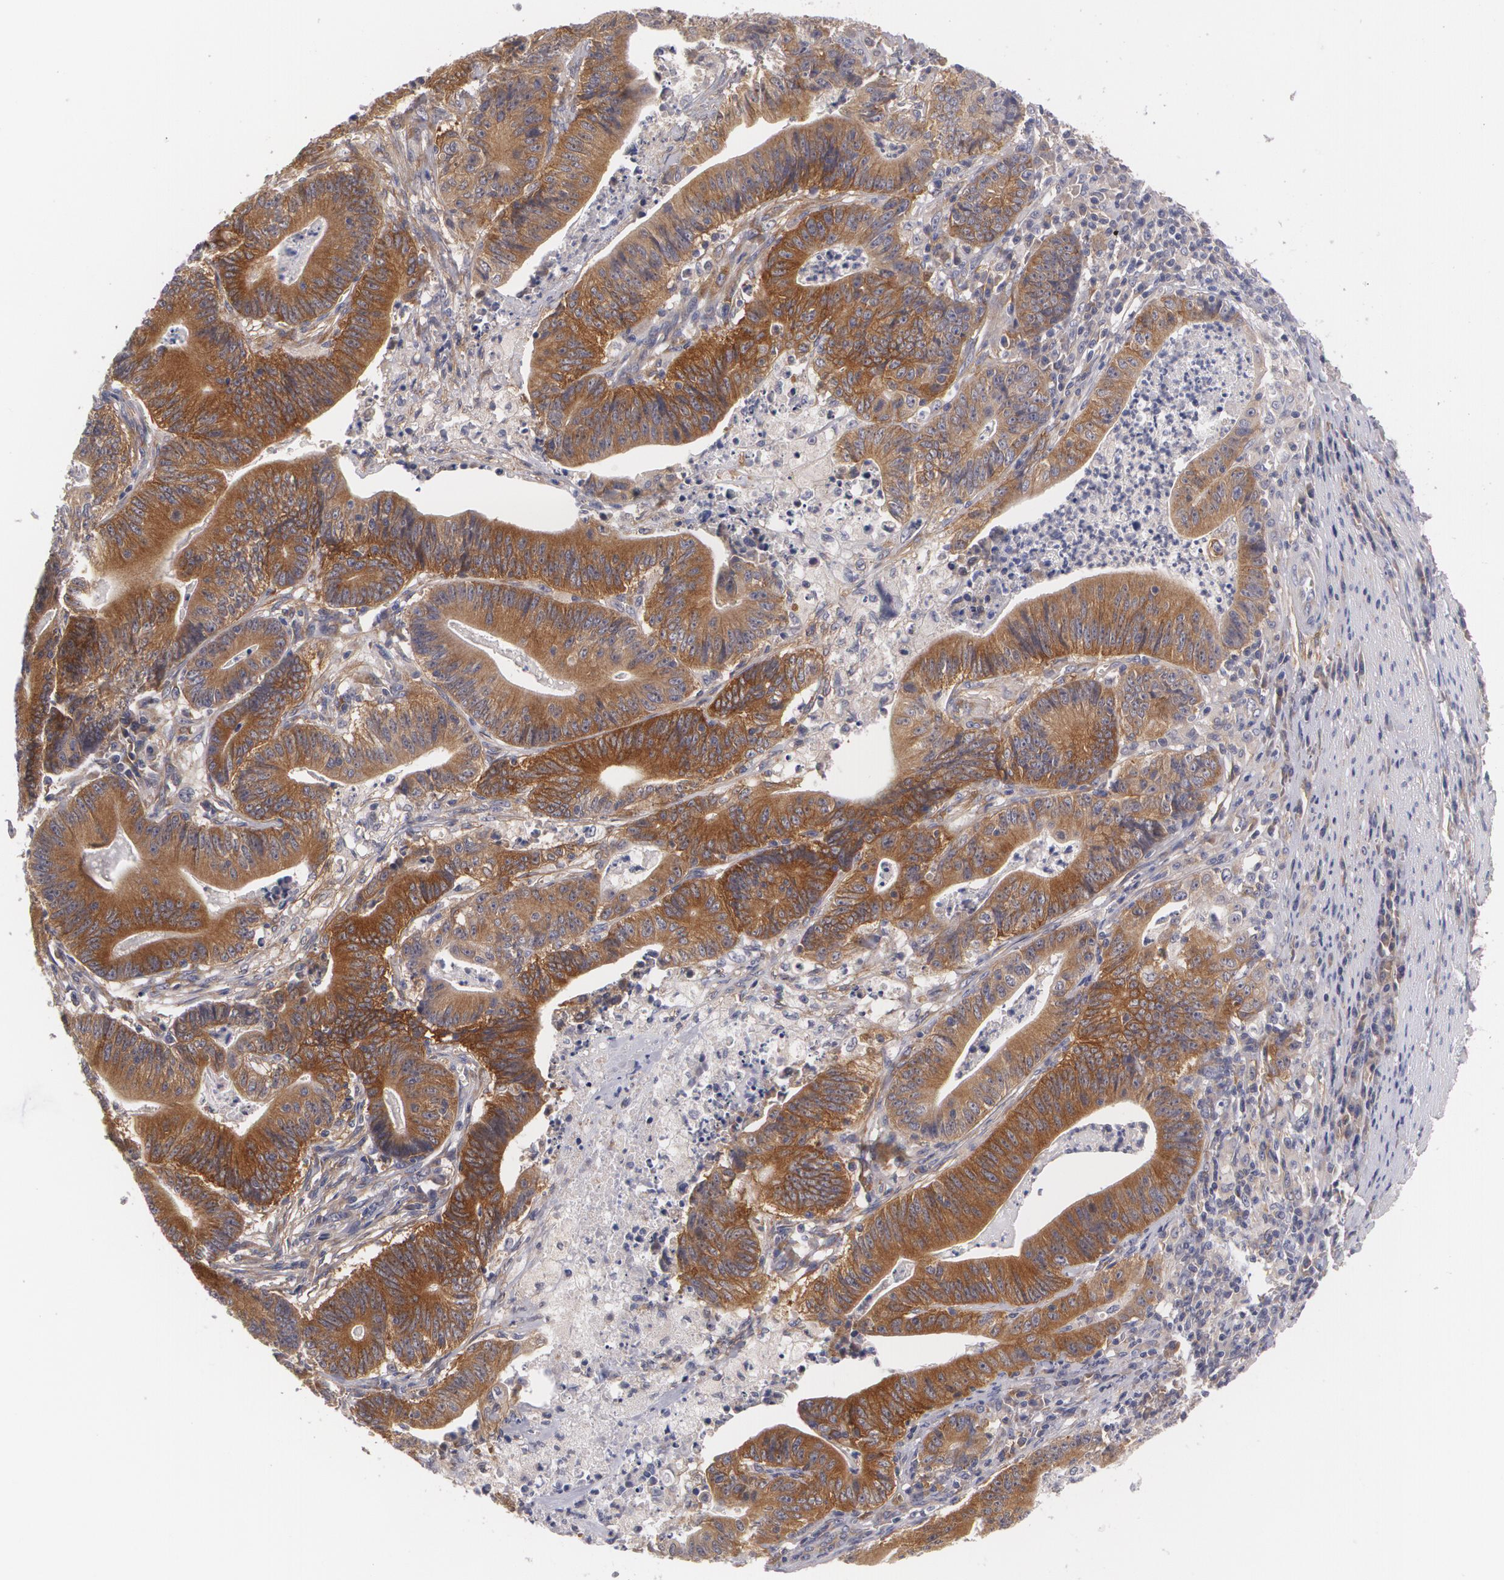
{"staining": {"intensity": "strong", "quantity": ">75%", "location": "cytoplasmic/membranous"}, "tissue": "stomach cancer", "cell_type": "Tumor cells", "image_type": "cancer", "snomed": [{"axis": "morphology", "description": "Adenocarcinoma, NOS"}, {"axis": "topography", "description": "Stomach, lower"}], "caption": "Immunohistochemical staining of human adenocarcinoma (stomach) exhibits strong cytoplasmic/membranous protein expression in approximately >75% of tumor cells.", "gene": "CASK", "patient": {"sex": "female", "age": 86}}